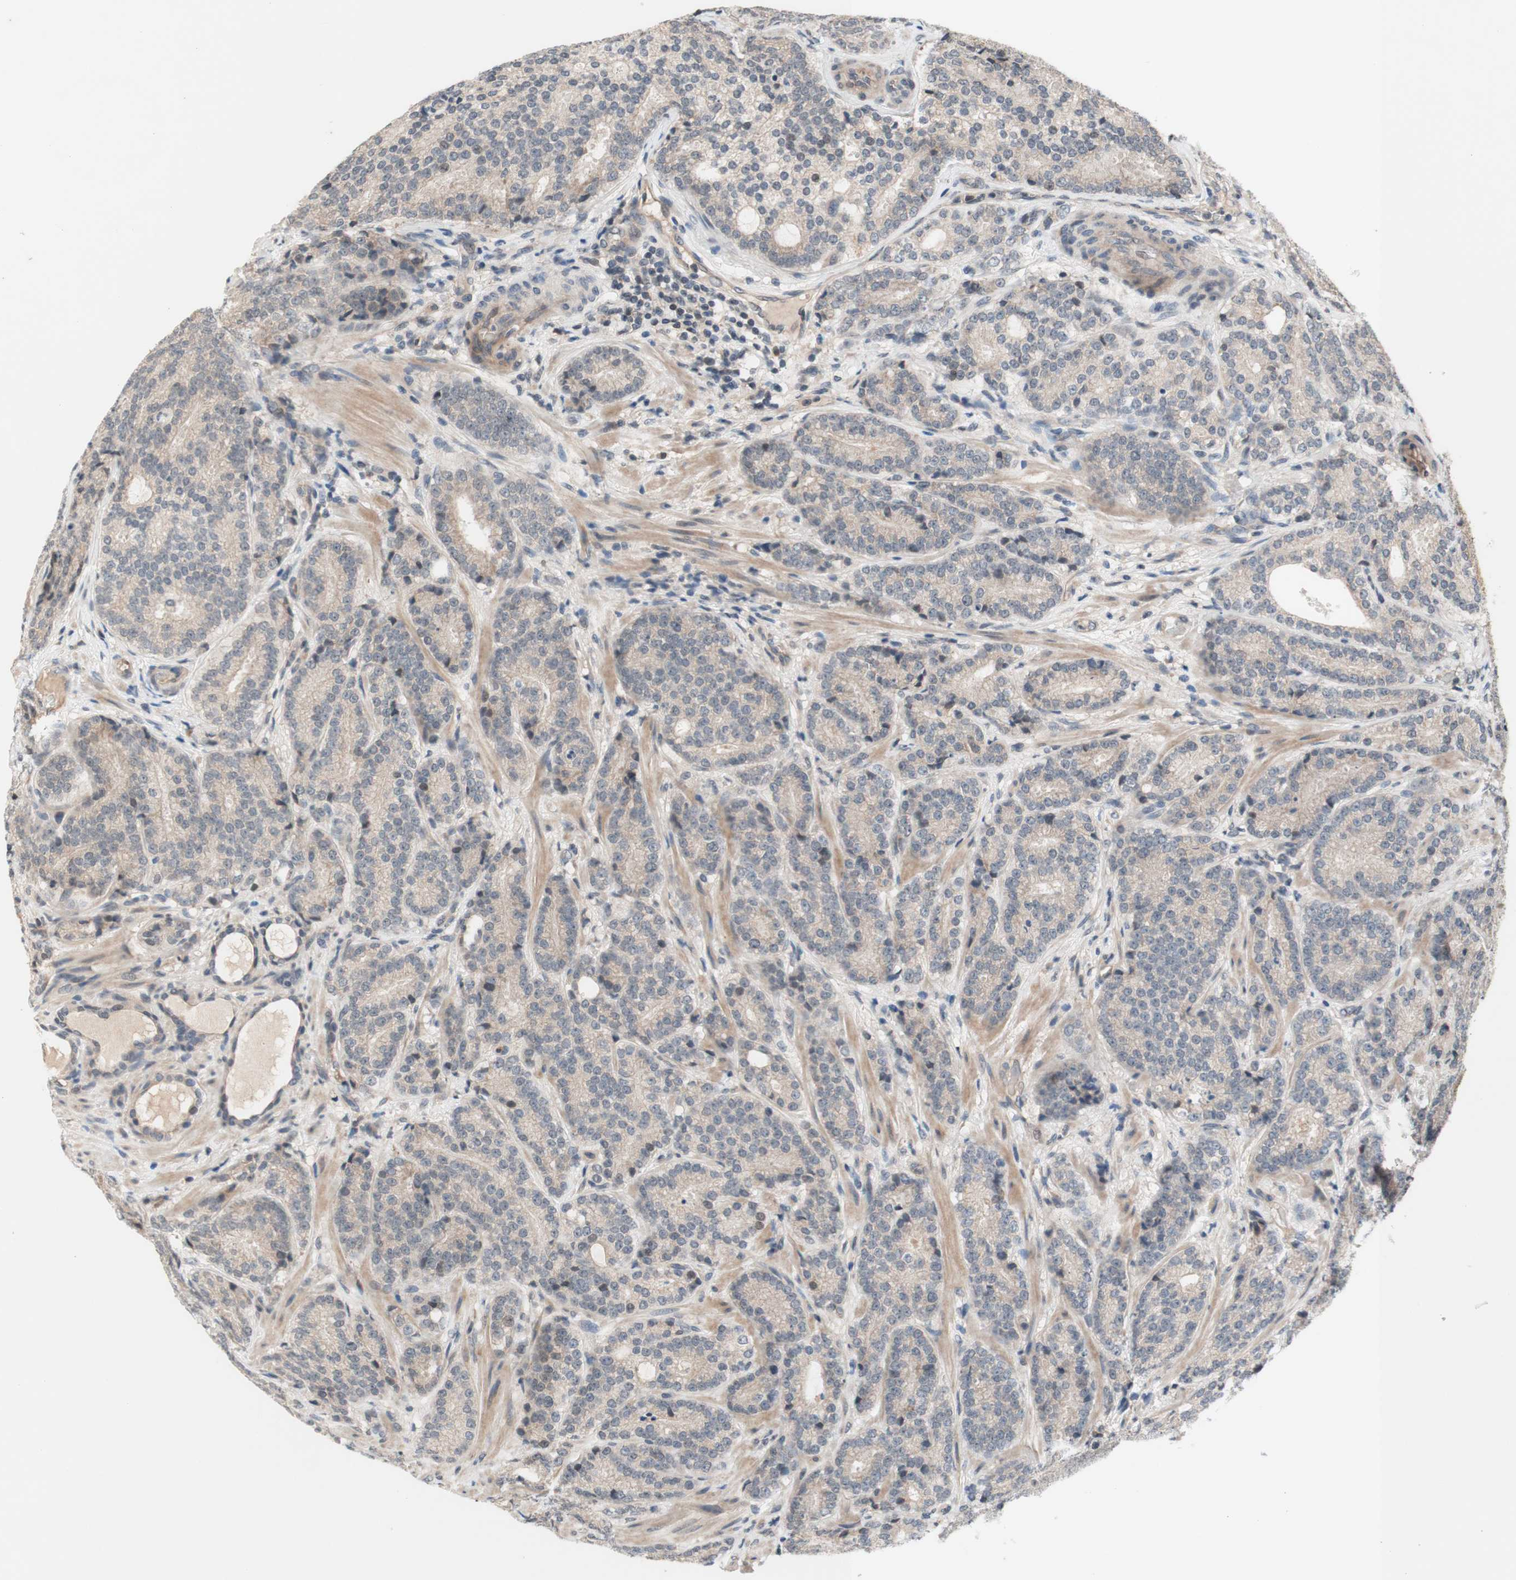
{"staining": {"intensity": "weak", "quantity": "25%-75%", "location": "cytoplasmic/membranous"}, "tissue": "prostate cancer", "cell_type": "Tumor cells", "image_type": "cancer", "snomed": [{"axis": "morphology", "description": "Adenocarcinoma, High grade"}, {"axis": "topography", "description": "Prostate"}], "caption": "IHC (DAB (3,3'-diaminobenzidine)) staining of human high-grade adenocarcinoma (prostate) shows weak cytoplasmic/membranous protein positivity in about 25%-75% of tumor cells.", "gene": "CD55", "patient": {"sex": "male", "age": 61}}